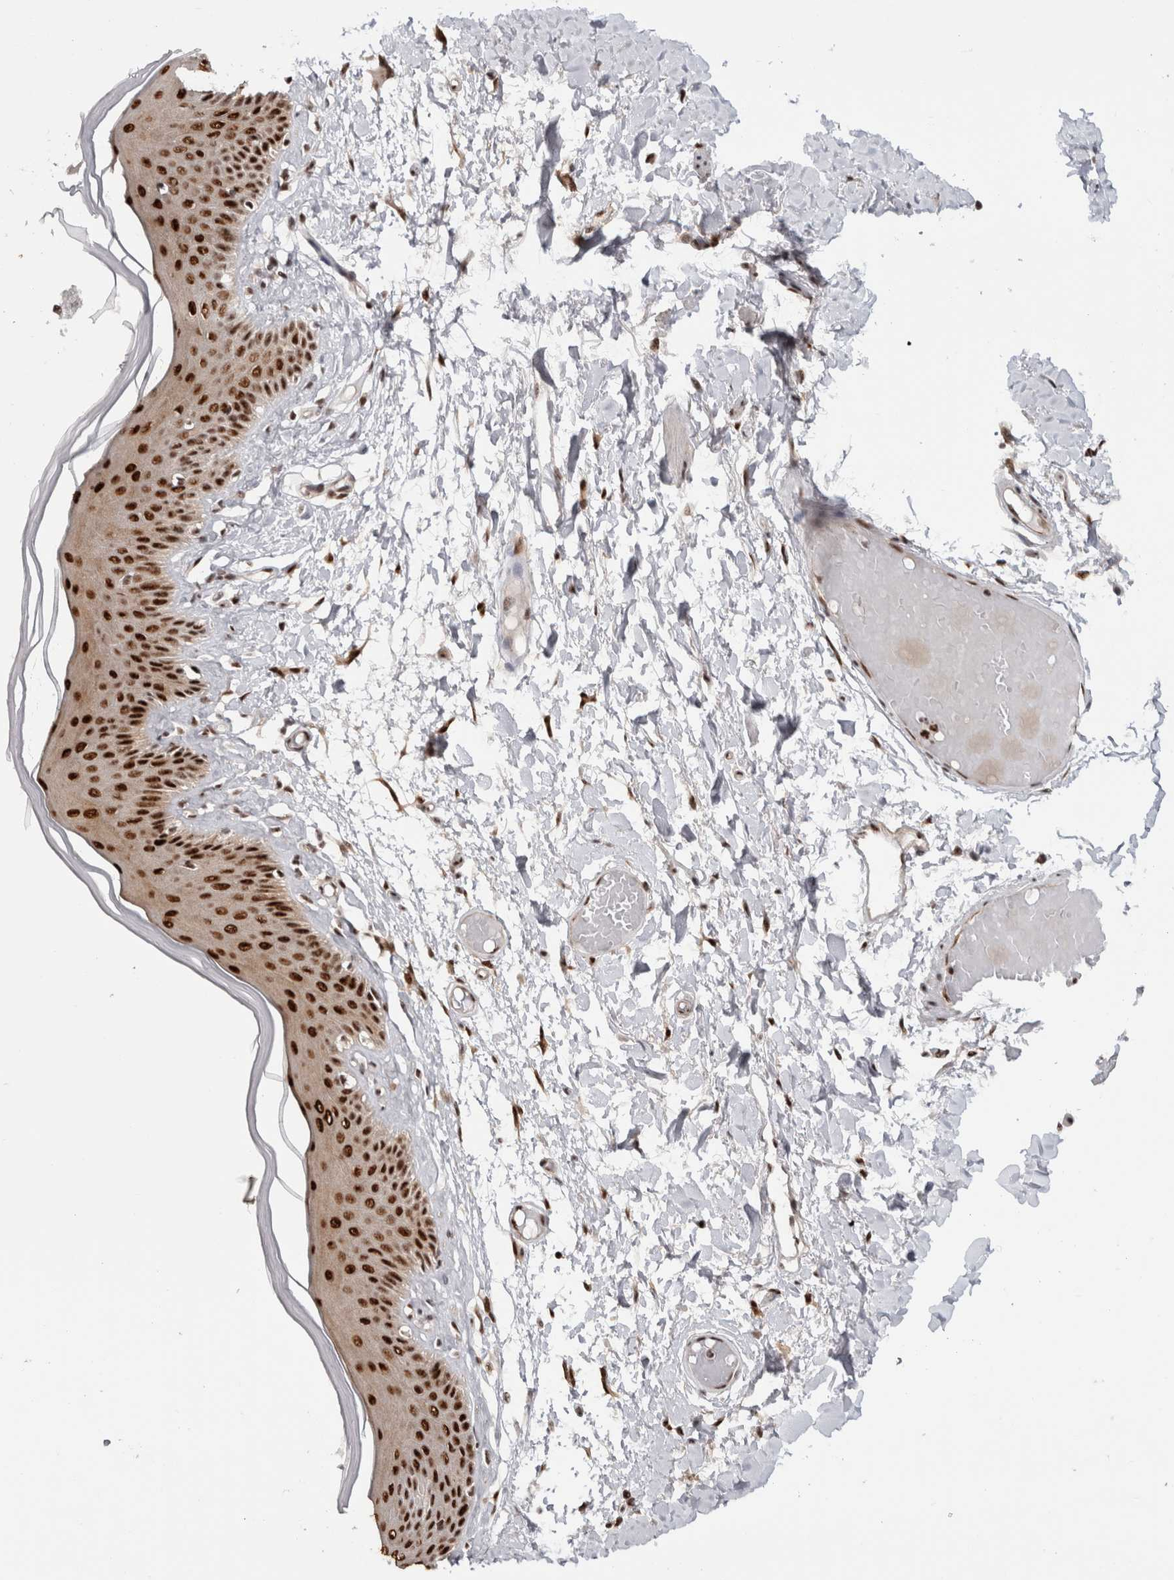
{"staining": {"intensity": "strong", "quantity": ">75%", "location": "nuclear"}, "tissue": "skin", "cell_type": "Epidermal cells", "image_type": "normal", "snomed": [{"axis": "morphology", "description": "Normal tissue, NOS"}, {"axis": "topography", "description": "Vulva"}], "caption": "Immunohistochemistry histopathology image of benign skin stained for a protein (brown), which shows high levels of strong nuclear expression in approximately >75% of epidermal cells.", "gene": "MKNK1", "patient": {"sex": "female", "age": 73}}